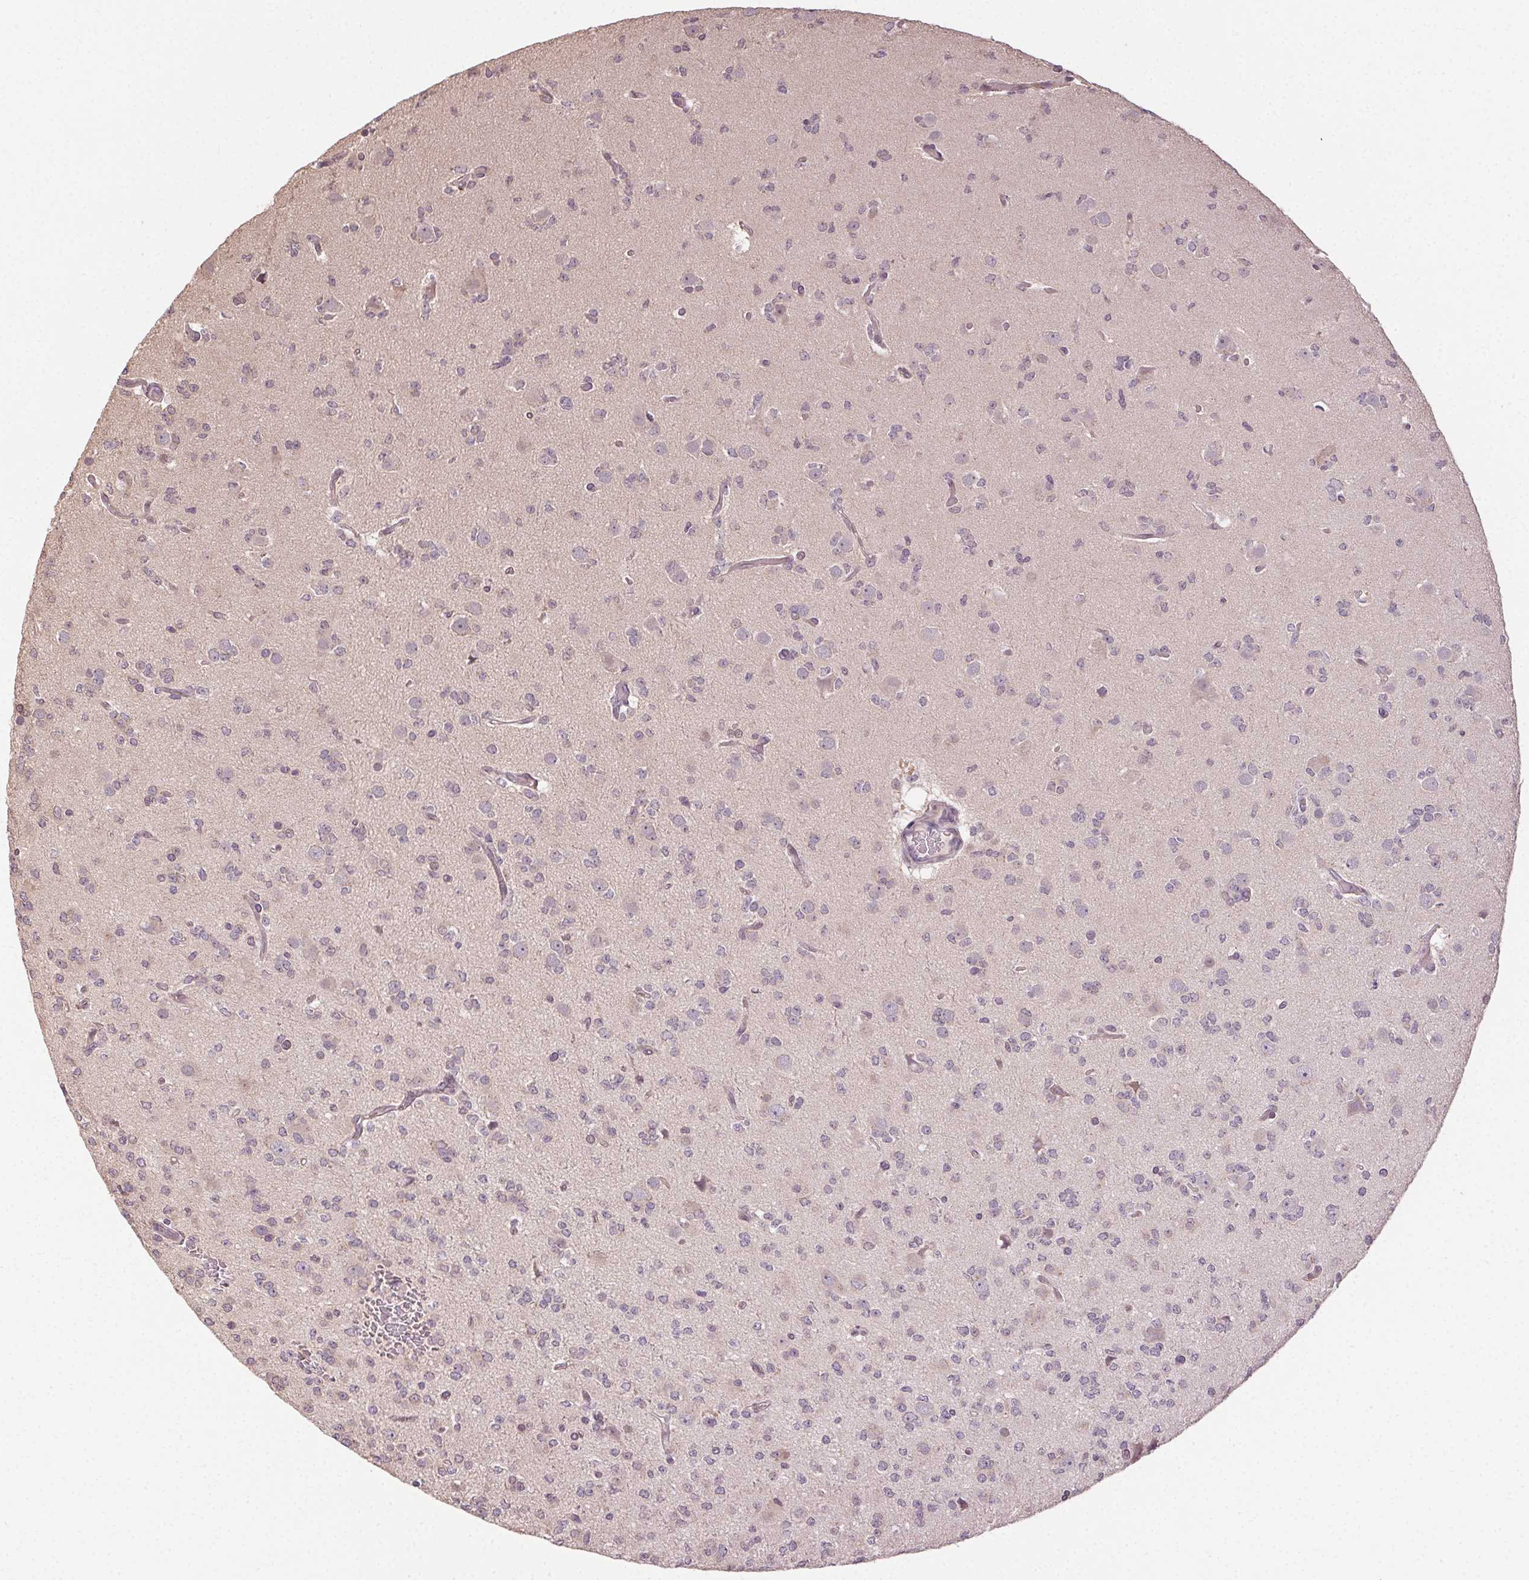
{"staining": {"intensity": "negative", "quantity": "none", "location": "none"}, "tissue": "glioma", "cell_type": "Tumor cells", "image_type": "cancer", "snomed": [{"axis": "morphology", "description": "Glioma, malignant, Low grade"}, {"axis": "topography", "description": "Brain"}], "caption": "Image shows no protein positivity in tumor cells of low-grade glioma (malignant) tissue.", "gene": "ATP1B3", "patient": {"sex": "male", "age": 27}}